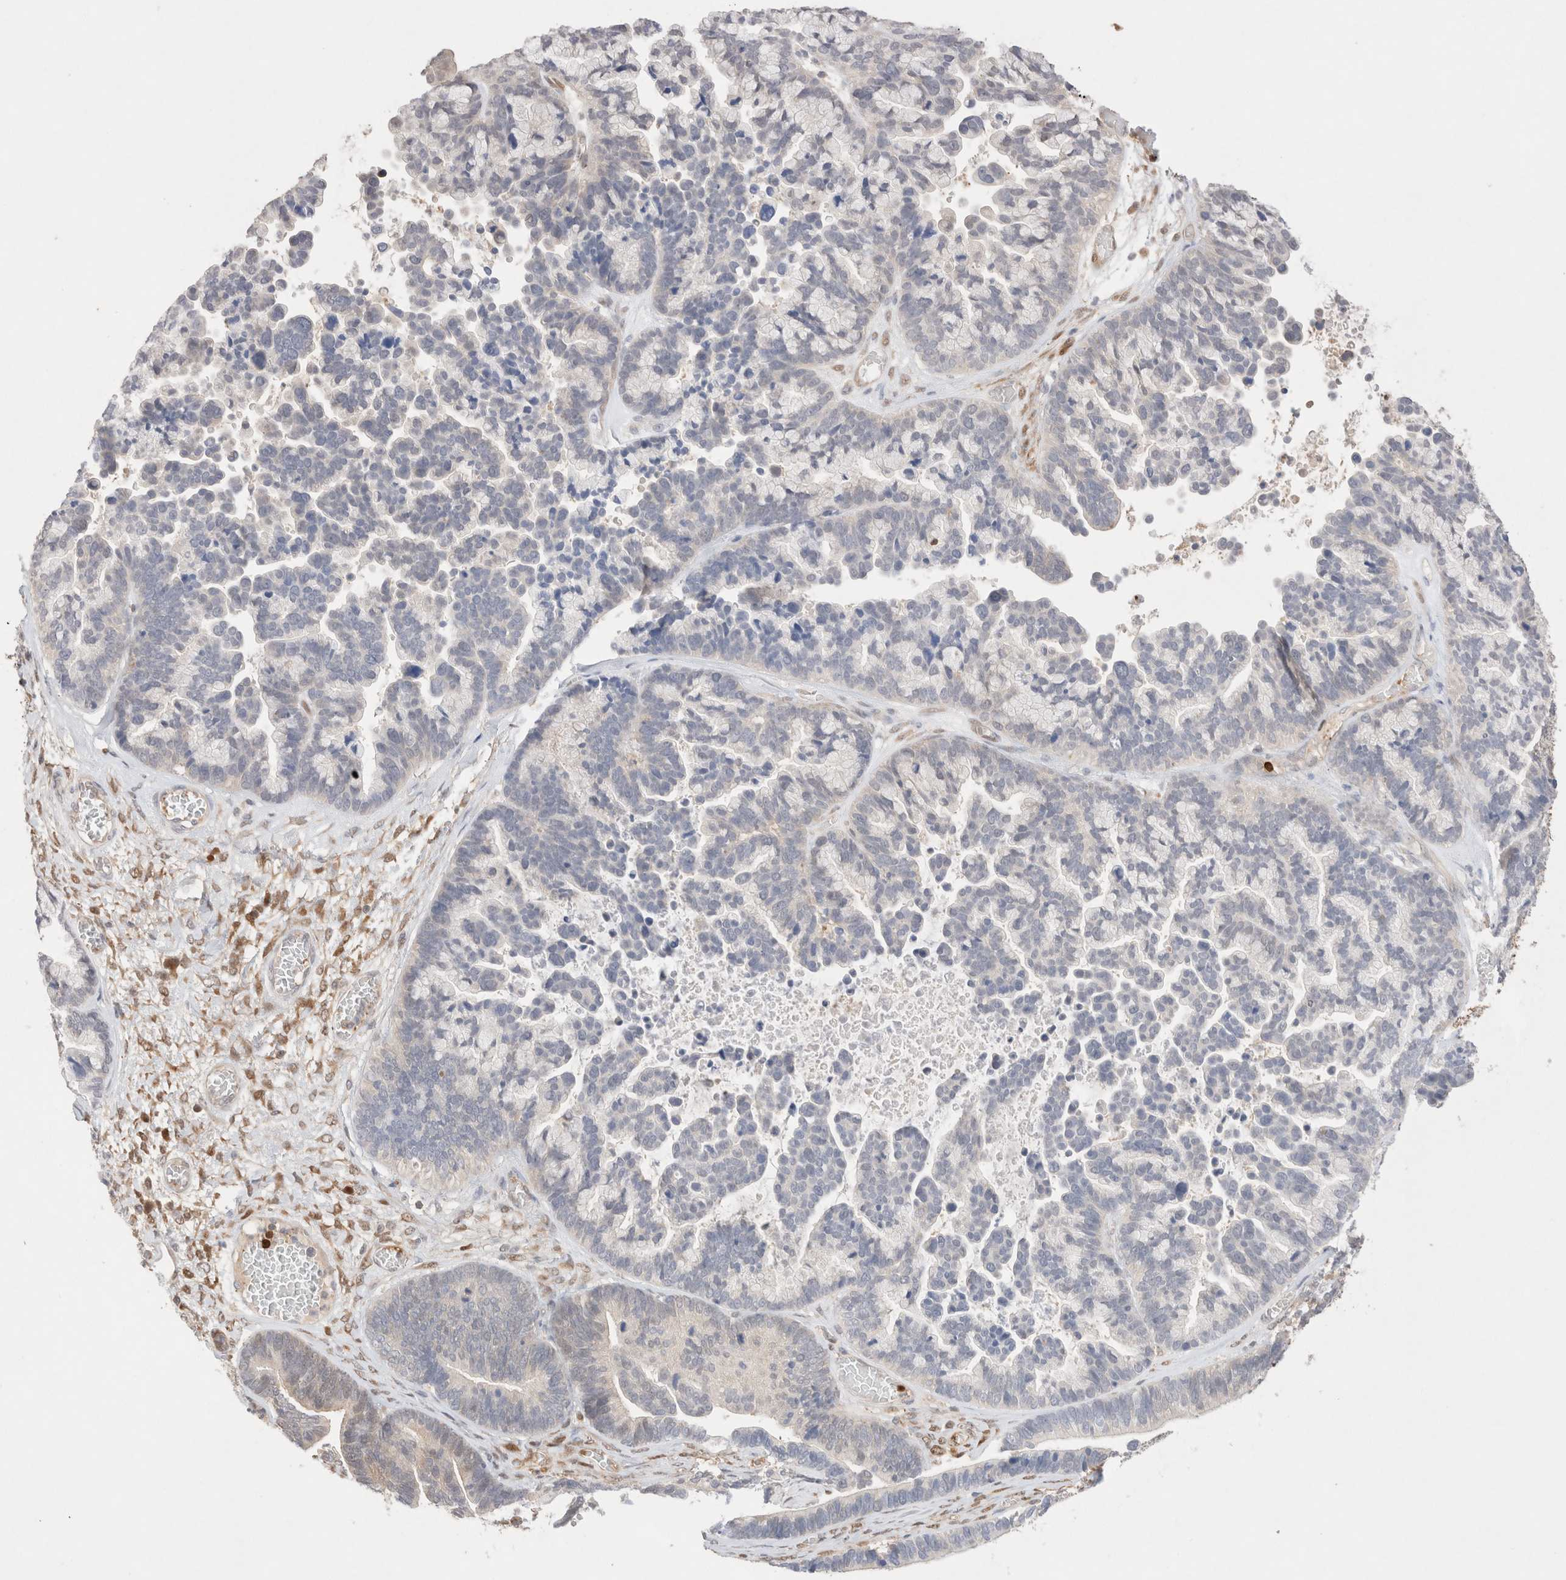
{"staining": {"intensity": "negative", "quantity": "none", "location": "none"}, "tissue": "ovarian cancer", "cell_type": "Tumor cells", "image_type": "cancer", "snomed": [{"axis": "morphology", "description": "Cystadenocarcinoma, serous, NOS"}, {"axis": "topography", "description": "Ovary"}], "caption": "Tumor cells show no significant expression in ovarian cancer (serous cystadenocarcinoma). (DAB (3,3'-diaminobenzidine) IHC visualized using brightfield microscopy, high magnification).", "gene": "STARD10", "patient": {"sex": "female", "age": 56}}